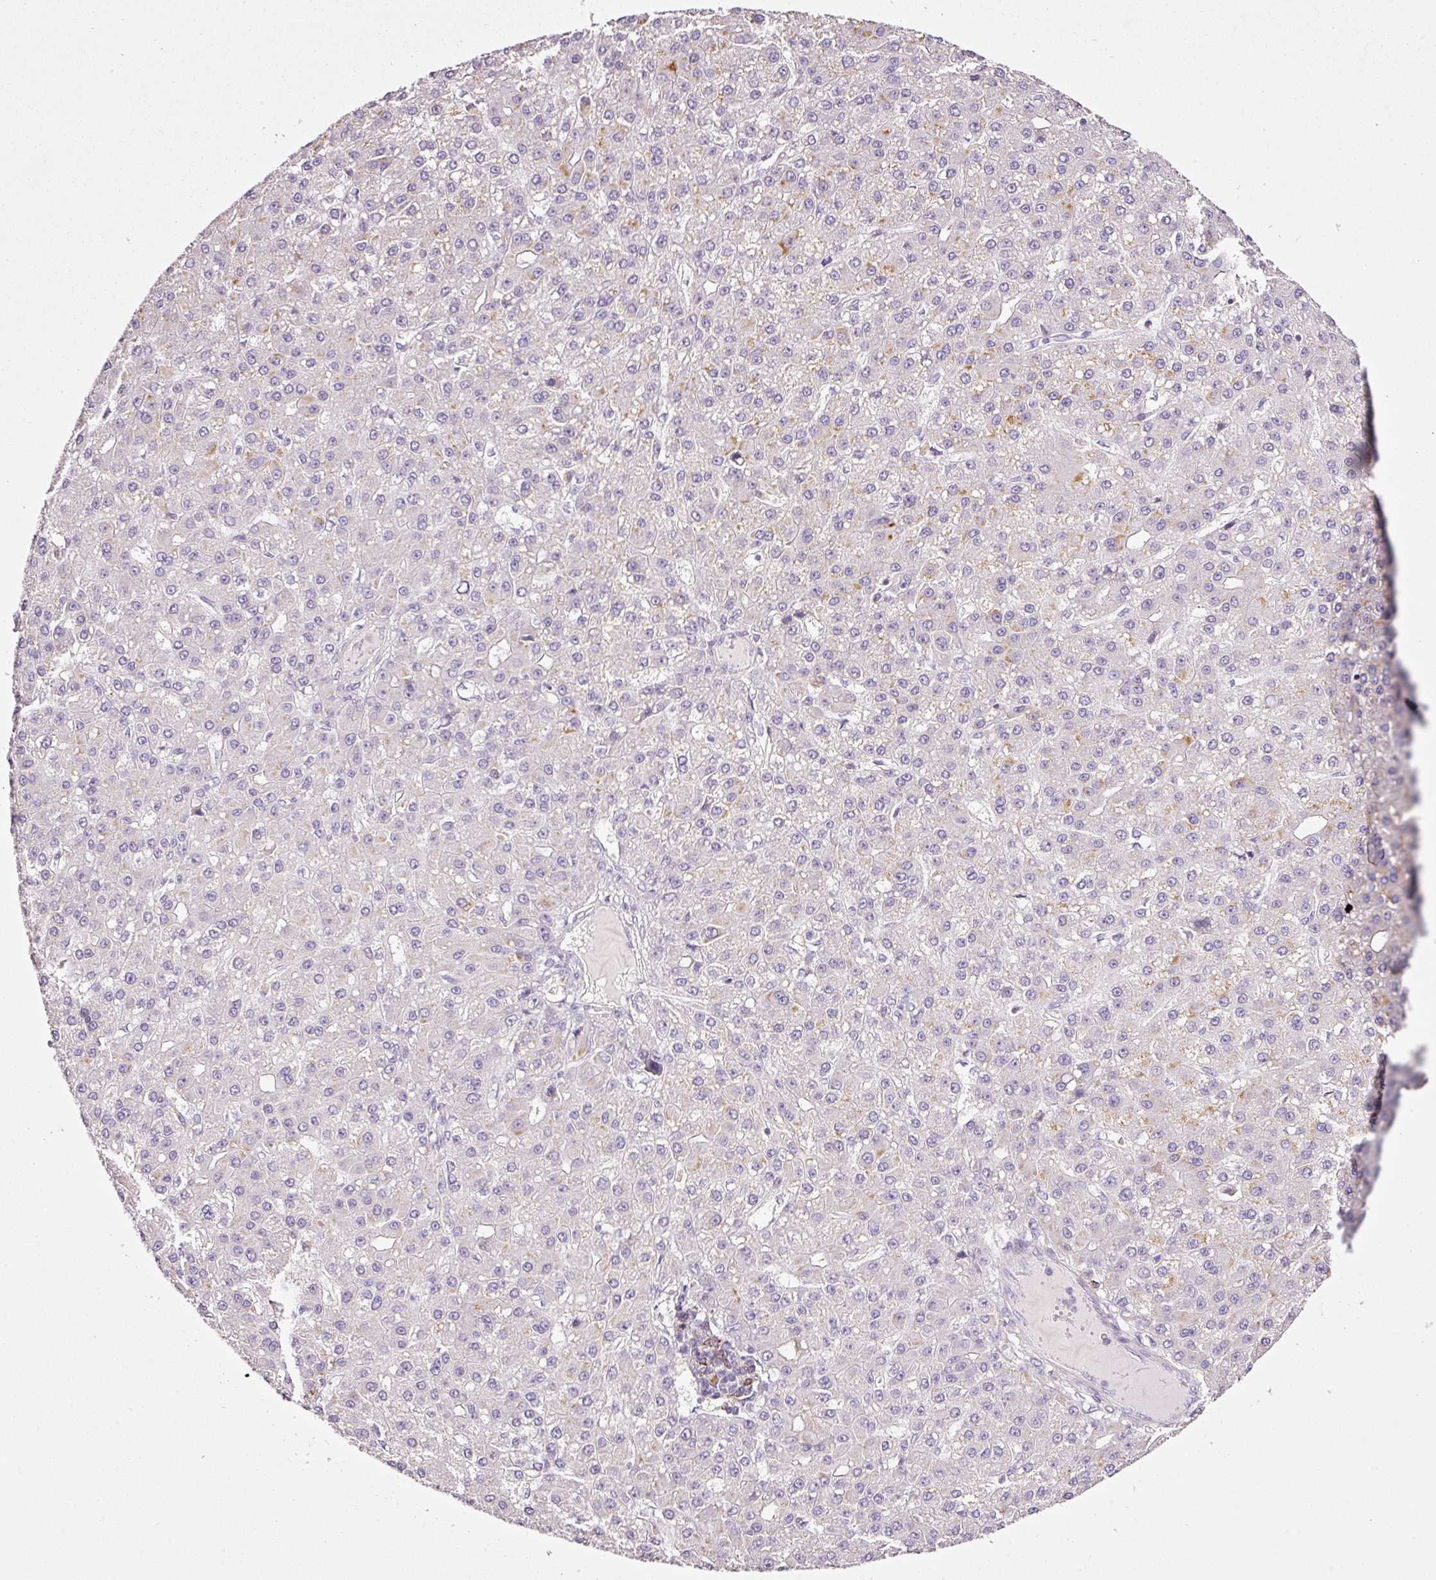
{"staining": {"intensity": "negative", "quantity": "none", "location": "none"}, "tissue": "liver cancer", "cell_type": "Tumor cells", "image_type": "cancer", "snomed": [{"axis": "morphology", "description": "Carcinoma, Hepatocellular, NOS"}, {"axis": "topography", "description": "Liver"}], "caption": "The photomicrograph exhibits no significant staining in tumor cells of hepatocellular carcinoma (liver).", "gene": "CYB561A3", "patient": {"sex": "male", "age": 67}}